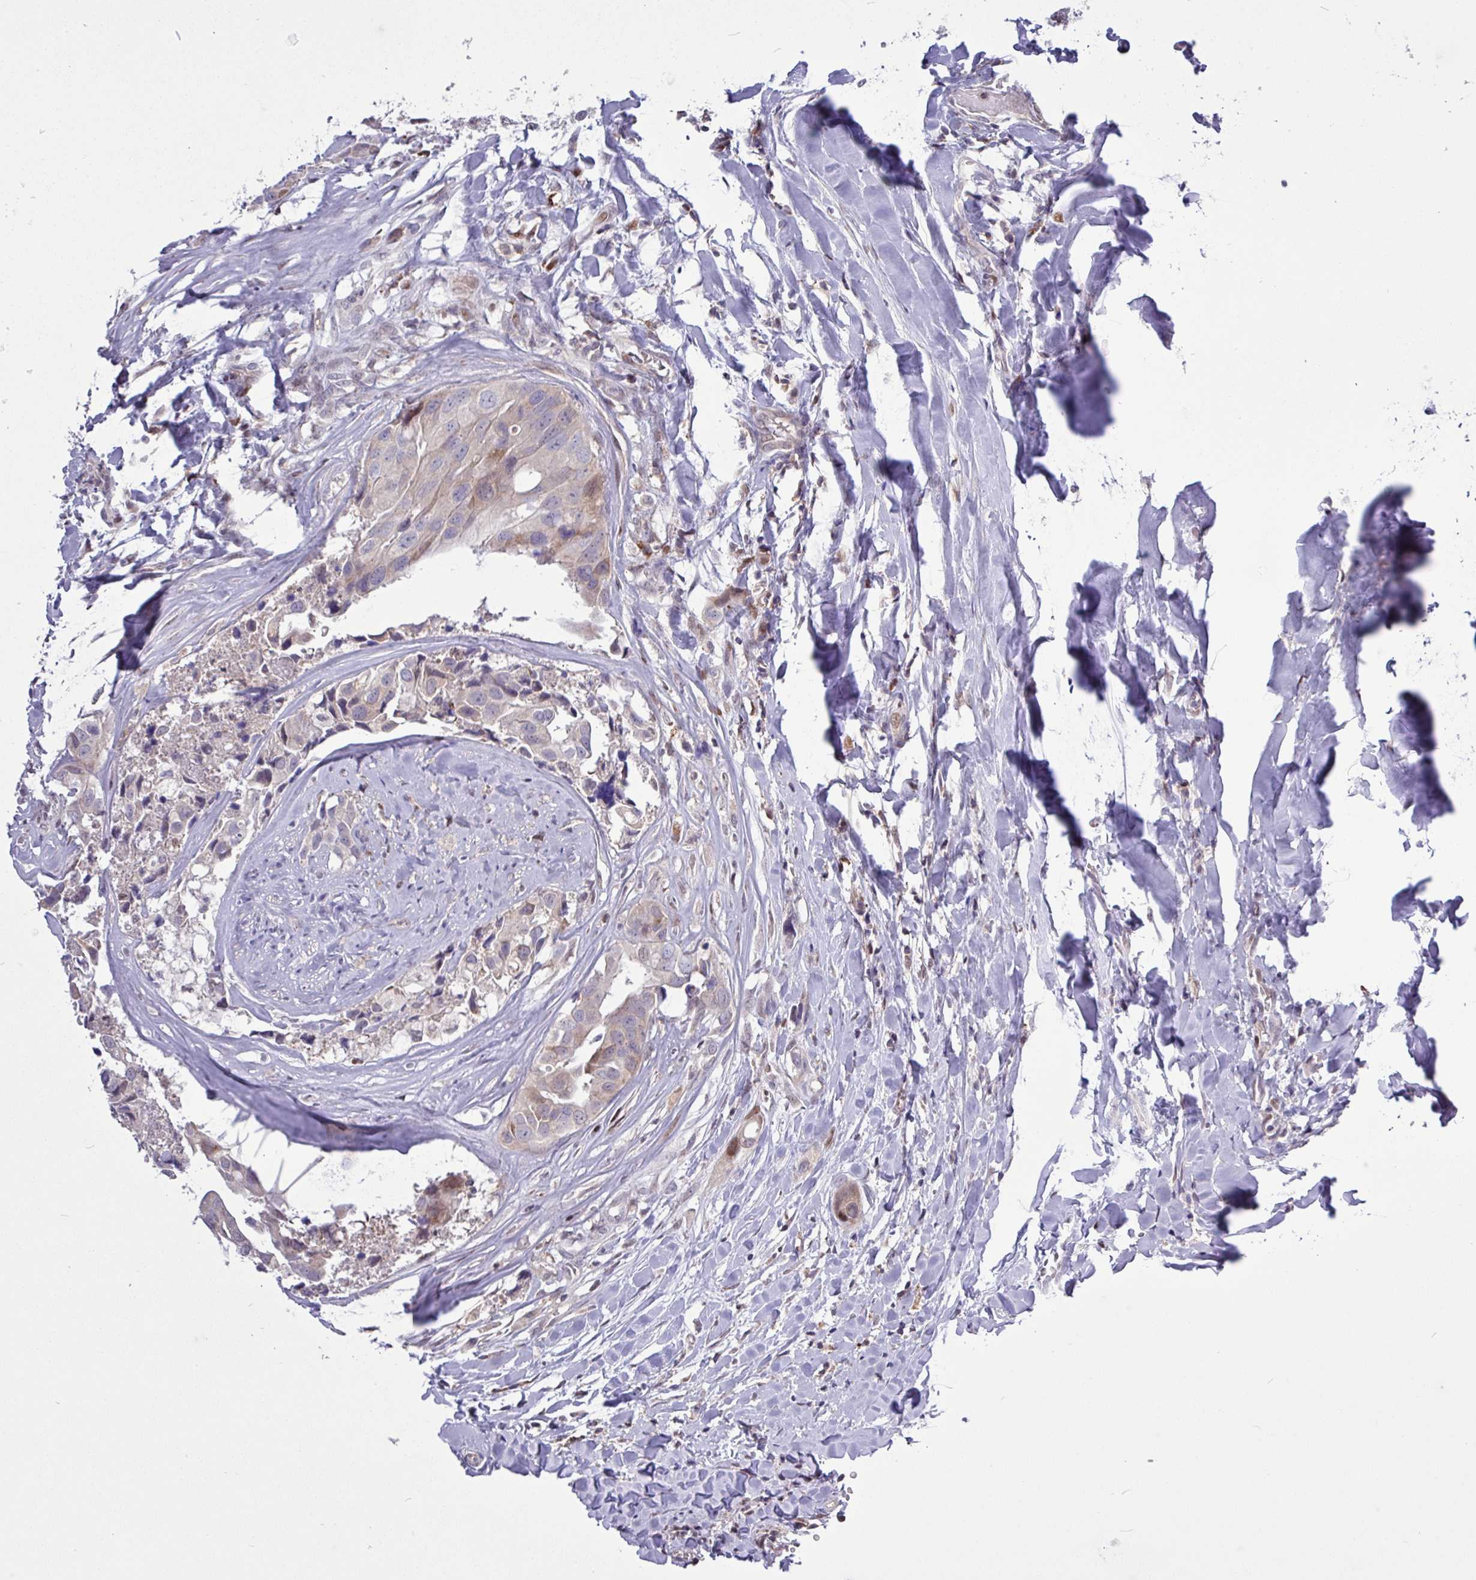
{"staining": {"intensity": "weak", "quantity": "<25%", "location": "cytoplasmic/membranous"}, "tissue": "head and neck cancer", "cell_type": "Tumor cells", "image_type": "cancer", "snomed": [{"axis": "morphology", "description": "Adenocarcinoma, NOS"}, {"axis": "morphology", "description": "Adenocarcinoma, metastatic, NOS"}, {"axis": "topography", "description": "Head-Neck"}], "caption": "Tumor cells are negative for brown protein staining in head and neck cancer (metastatic adenocarcinoma).", "gene": "RTL3", "patient": {"sex": "male", "age": 75}}